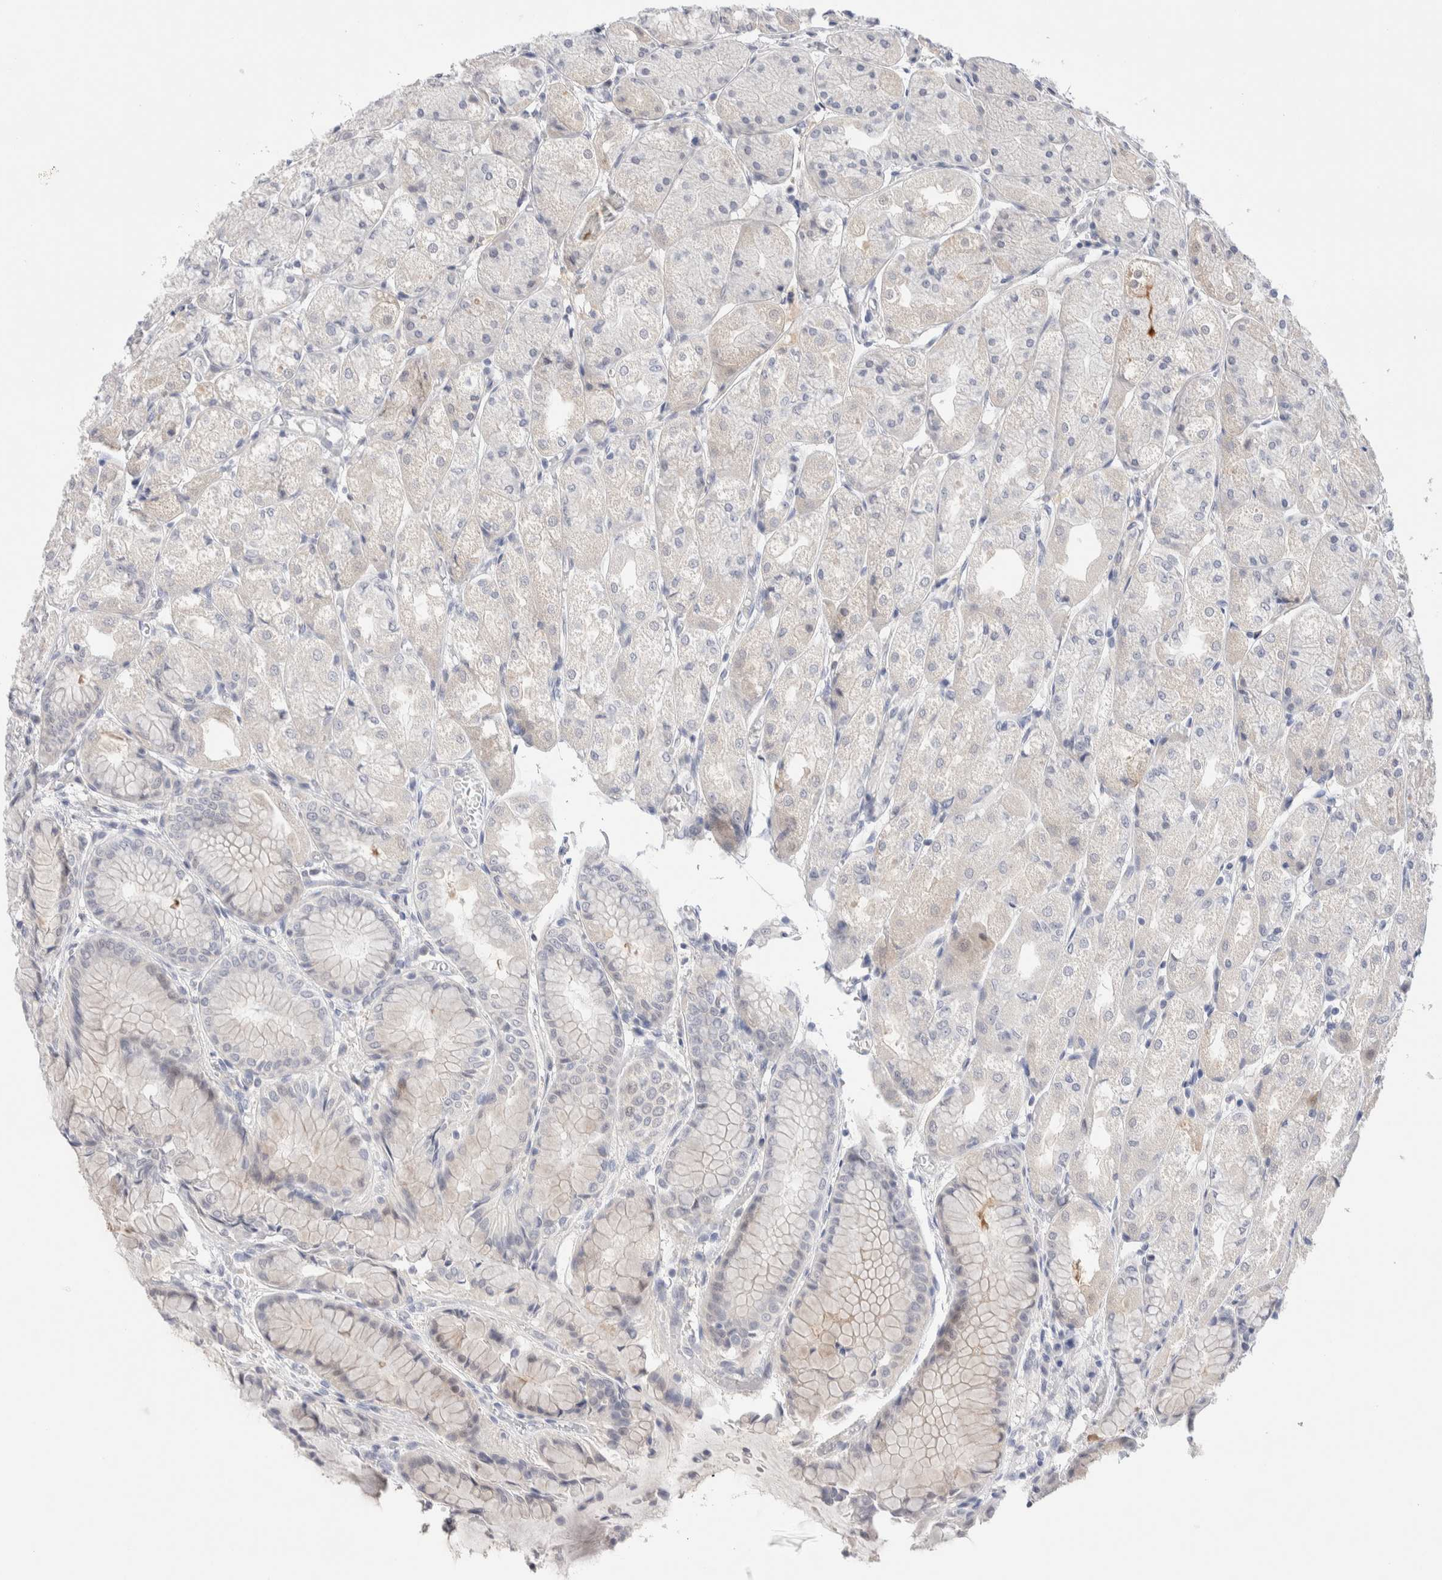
{"staining": {"intensity": "negative", "quantity": "none", "location": "none"}, "tissue": "stomach", "cell_type": "Glandular cells", "image_type": "normal", "snomed": [{"axis": "morphology", "description": "Normal tissue, NOS"}, {"axis": "topography", "description": "Stomach, upper"}], "caption": "A photomicrograph of human stomach is negative for staining in glandular cells. (Immunohistochemistry (ihc), brightfield microscopy, high magnification).", "gene": "DNAJB6", "patient": {"sex": "male", "age": 72}}